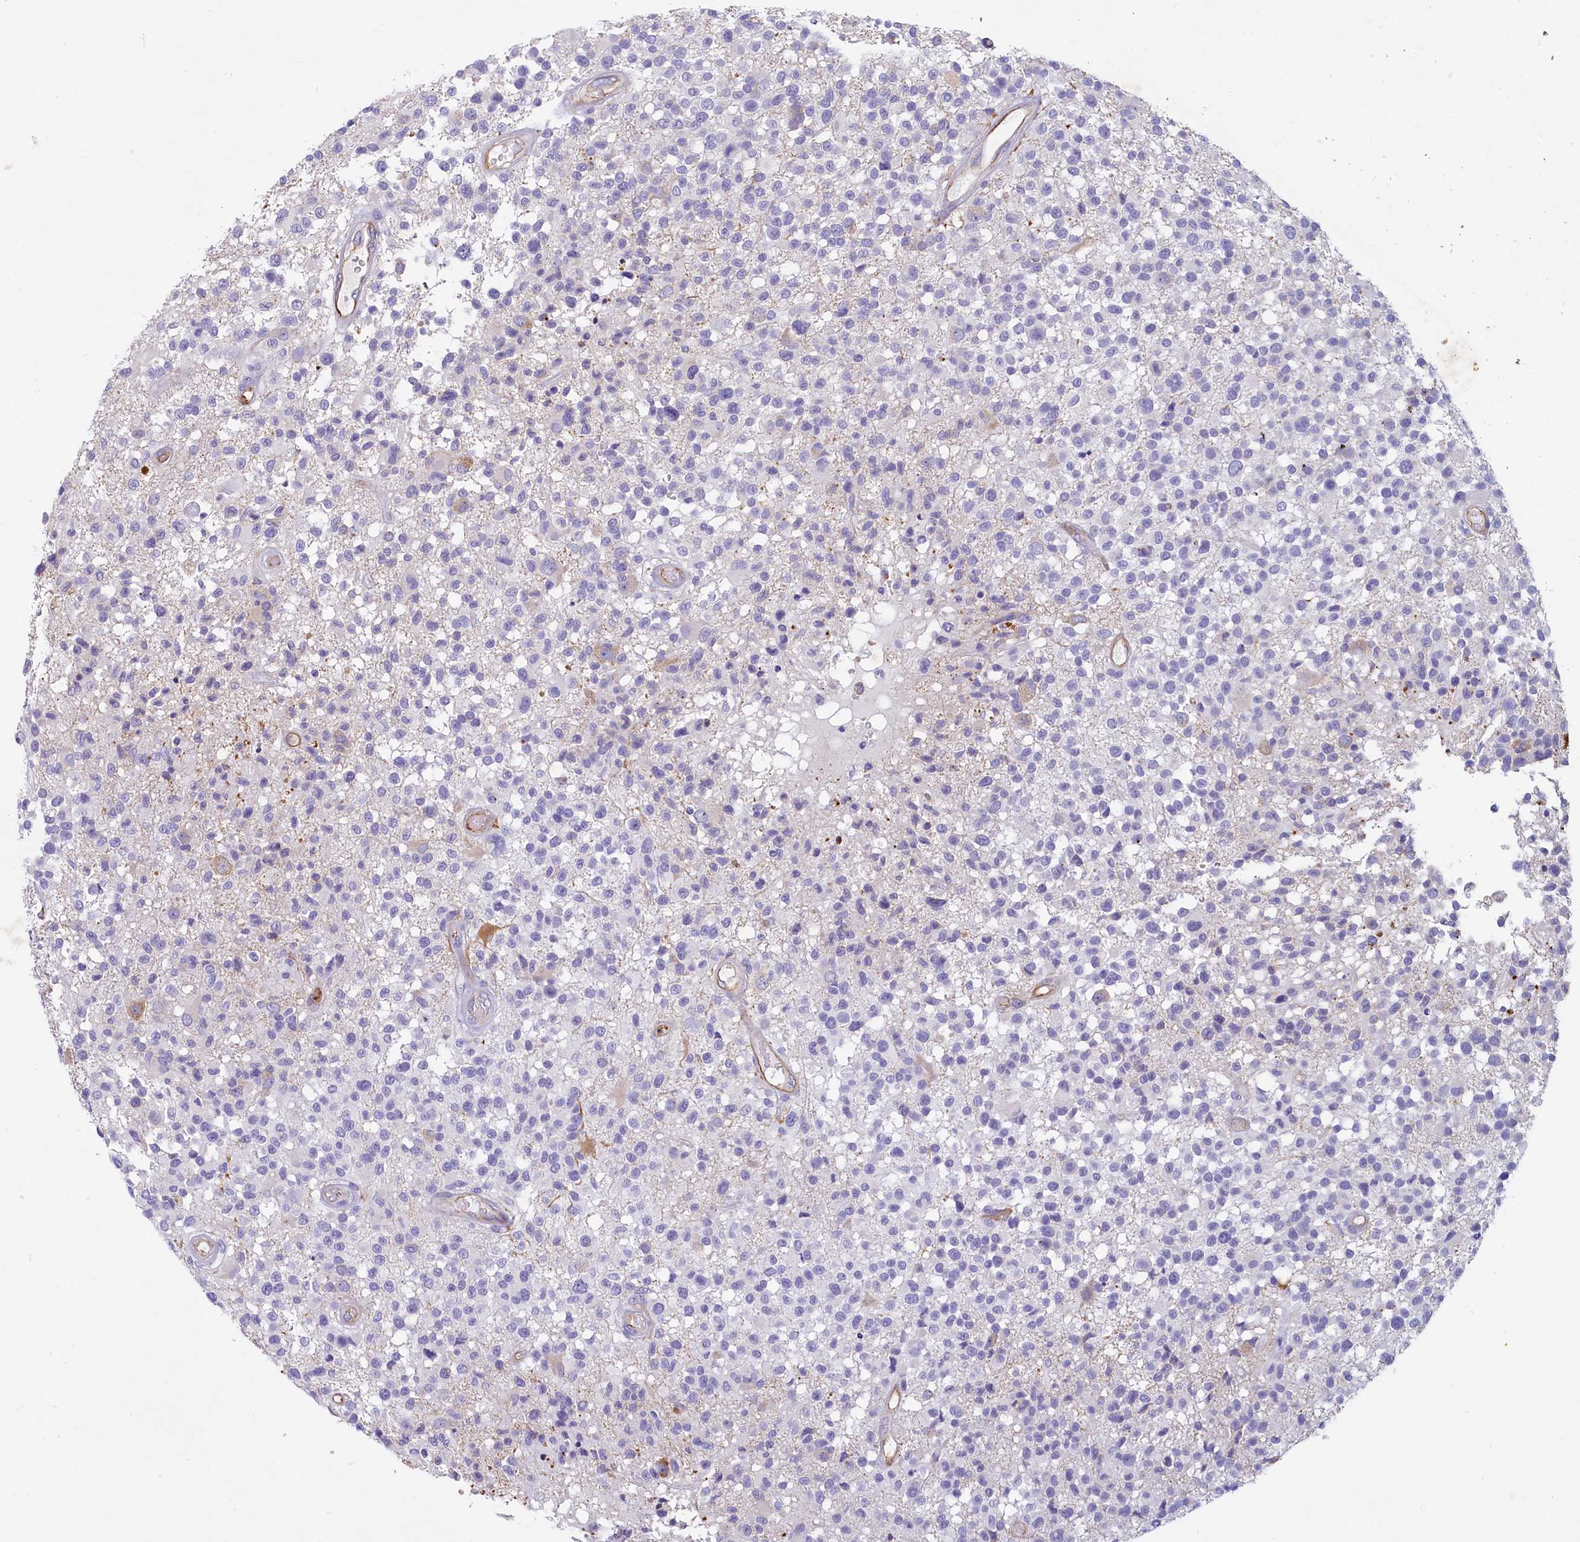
{"staining": {"intensity": "negative", "quantity": "none", "location": "none"}, "tissue": "glioma", "cell_type": "Tumor cells", "image_type": "cancer", "snomed": [{"axis": "morphology", "description": "Glioma, malignant, High grade"}, {"axis": "morphology", "description": "Glioblastoma, NOS"}, {"axis": "topography", "description": "Brain"}], "caption": "An image of human glioma is negative for staining in tumor cells. (DAB immunohistochemistry (IHC) visualized using brightfield microscopy, high magnification).", "gene": "LMOD3", "patient": {"sex": "male", "age": 60}}